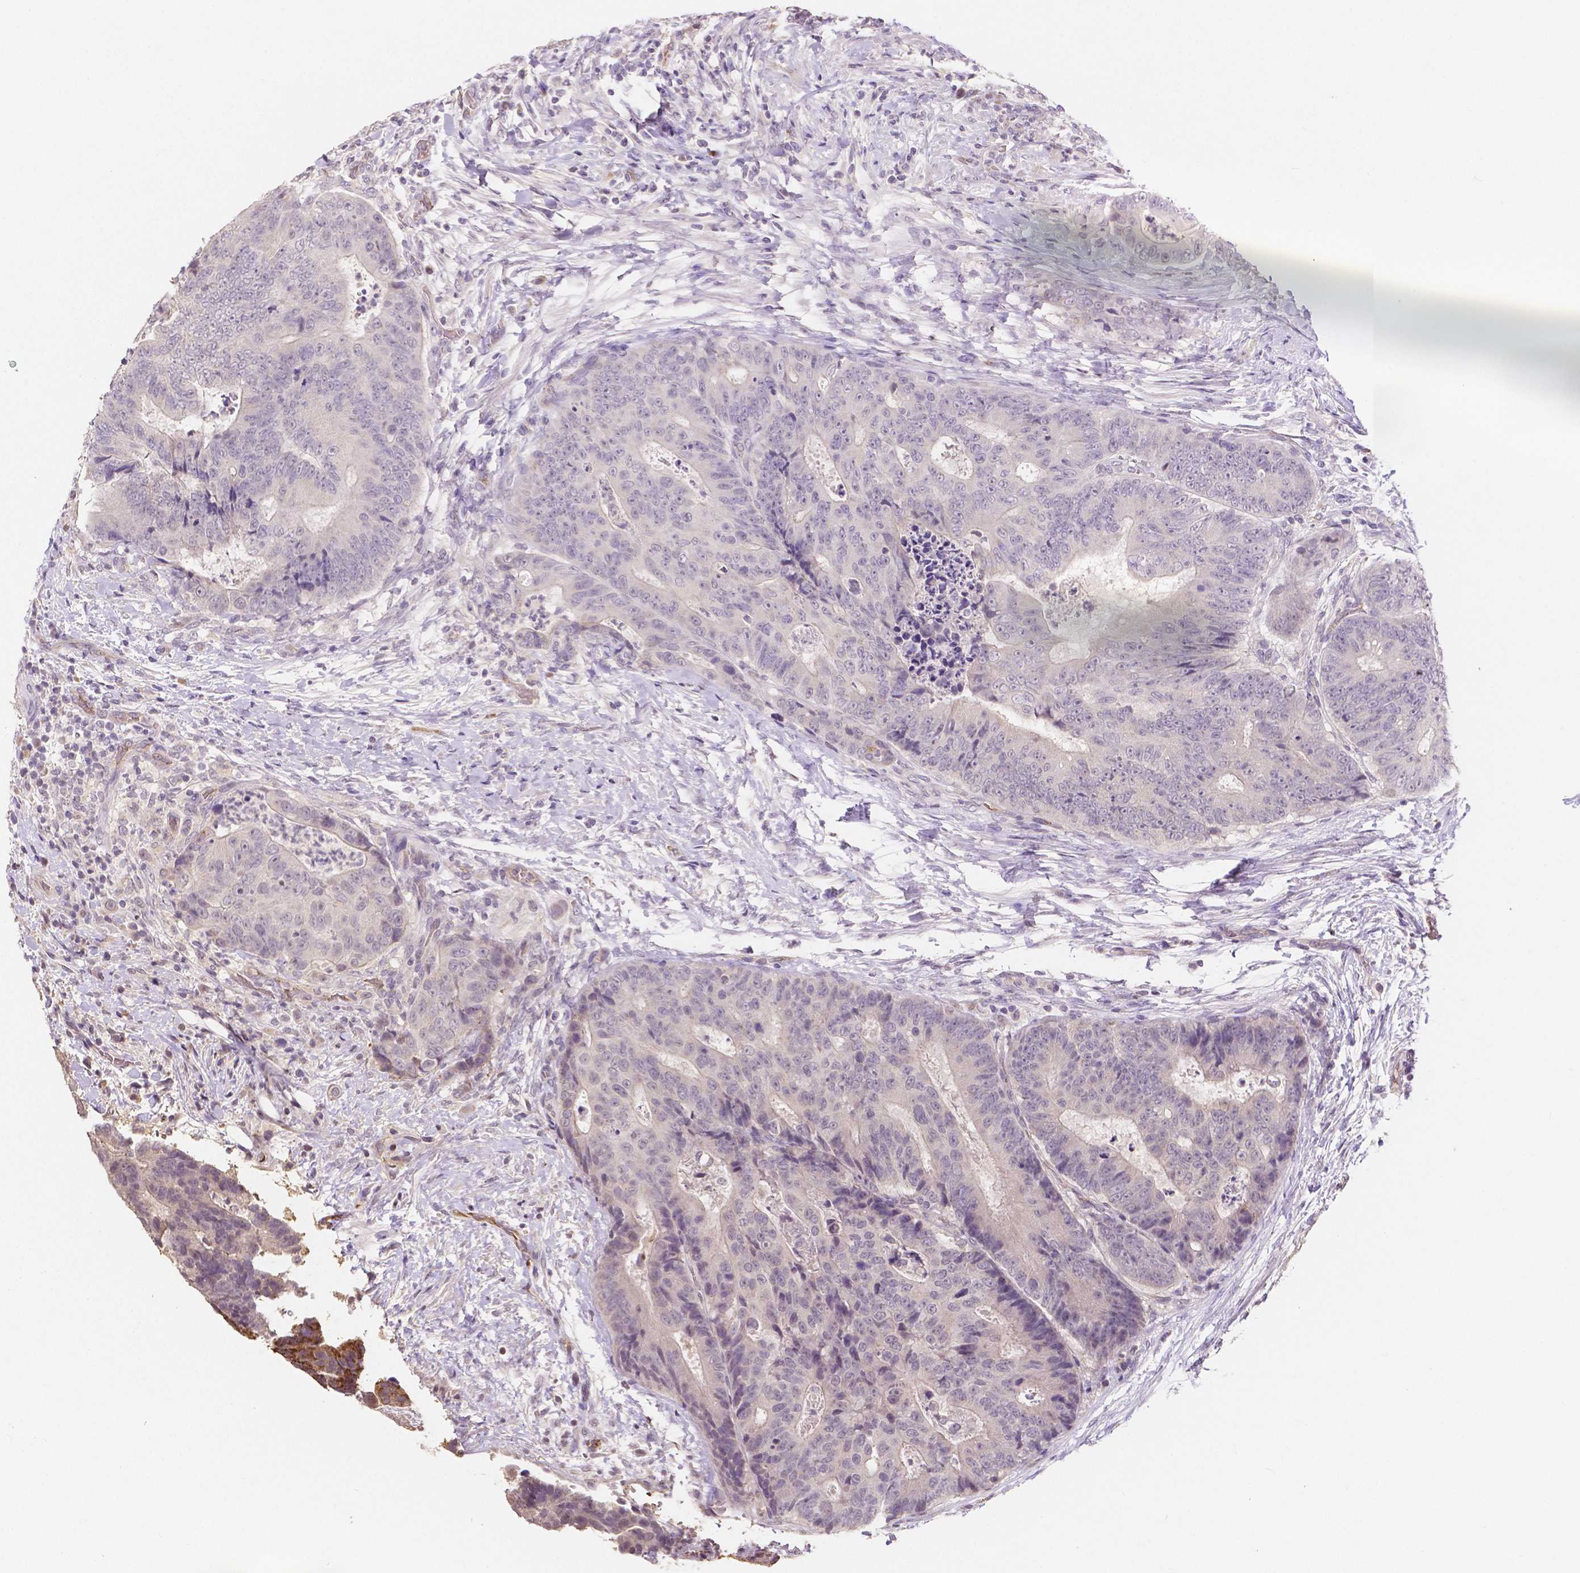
{"staining": {"intensity": "negative", "quantity": "none", "location": "none"}, "tissue": "colorectal cancer", "cell_type": "Tumor cells", "image_type": "cancer", "snomed": [{"axis": "morphology", "description": "Adenocarcinoma, NOS"}, {"axis": "topography", "description": "Colon"}], "caption": "A histopathology image of human colorectal adenocarcinoma is negative for staining in tumor cells.", "gene": "ELAVL2", "patient": {"sex": "female", "age": 48}}